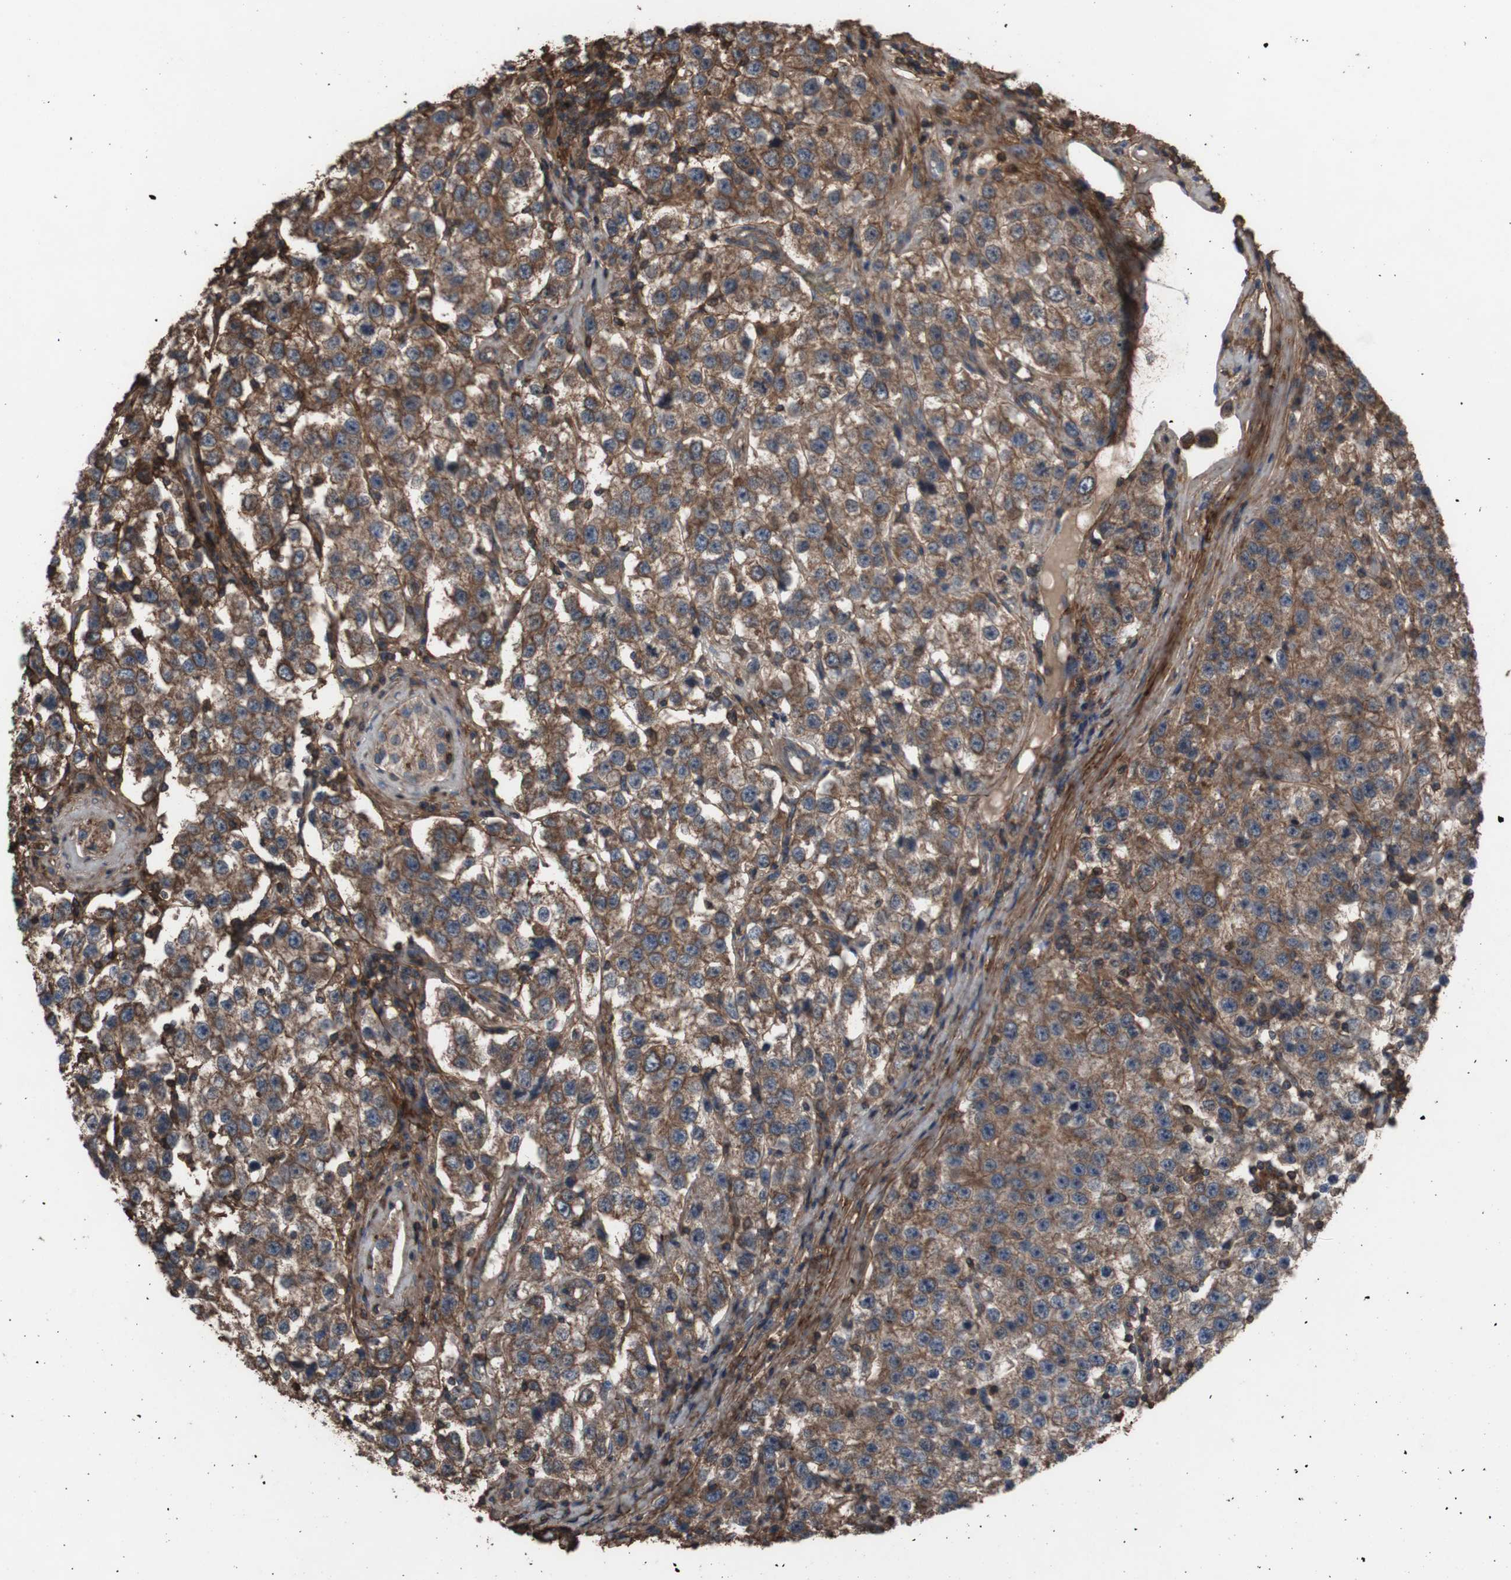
{"staining": {"intensity": "moderate", "quantity": ">75%", "location": "cytoplasmic/membranous"}, "tissue": "testis cancer", "cell_type": "Tumor cells", "image_type": "cancer", "snomed": [{"axis": "morphology", "description": "Seminoma, NOS"}, {"axis": "topography", "description": "Testis"}], "caption": "A micrograph of testis seminoma stained for a protein displays moderate cytoplasmic/membranous brown staining in tumor cells. Ihc stains the protein in brown and the nuclei are stained blue.", "gene": "COL6A2", "patient": {"sex": "male", "age": 52}}